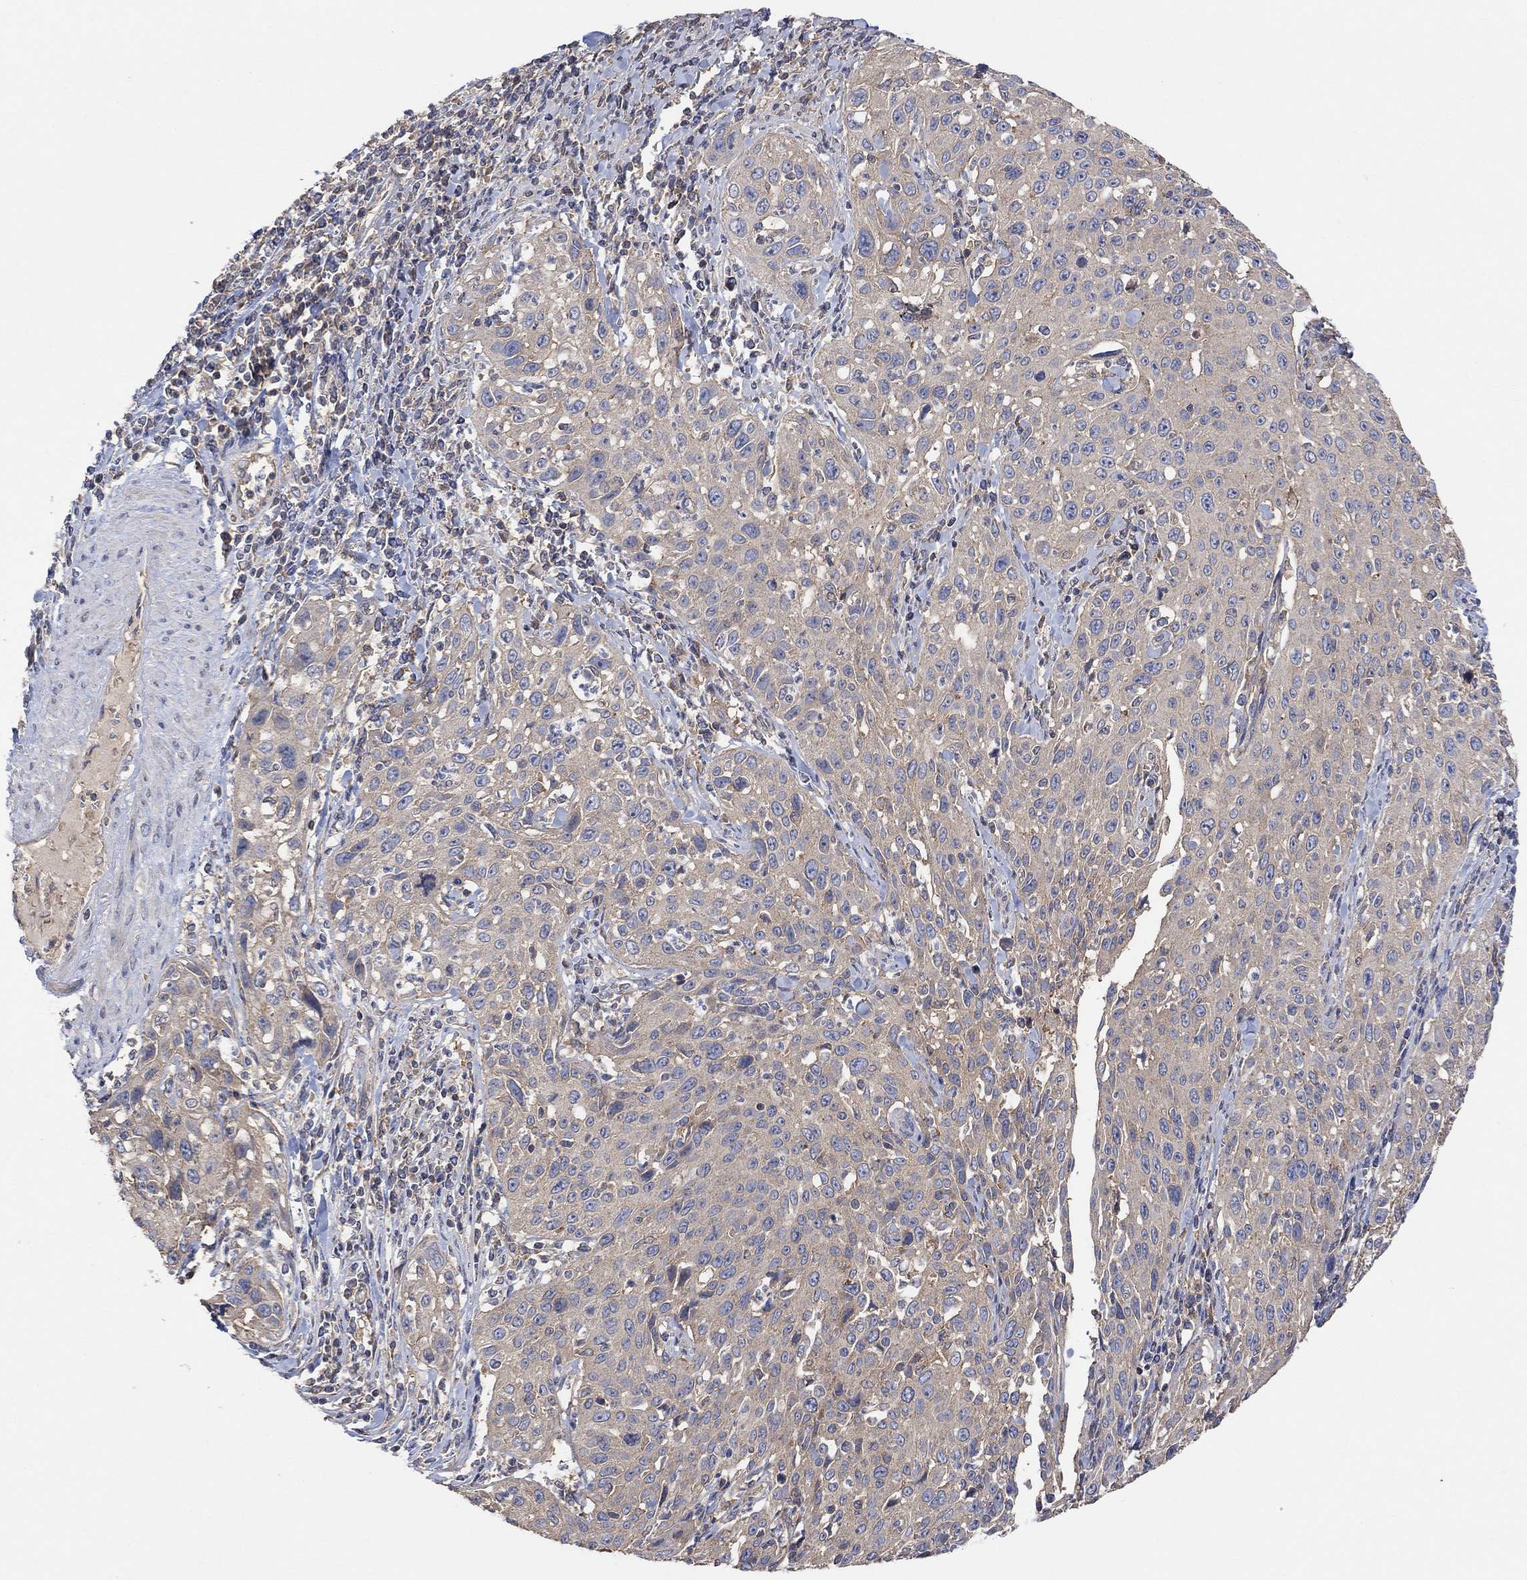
{"staining": {"intensity": "weak", "quantity": "25%-75%", "location": "cytoplasmic/membranous"}, "tissue": "cervical cancer", "cell_type": "Tumor cells", "image_type": "cancer", "snomed": [{"axis": "morphology", "description": "Squamous cell carcinoma, NOS"}, {"axis": "topography", "description": "Cervix"}], "caption": "Human squamous cell carcinoma (cervical) stained with a brown dye displays weak cytoplasmic/membranous positive expression in about 25%-75% of tumor cells.", "gene": "BLOC1S3", "patient": {"sex": "female", "age": 26}}